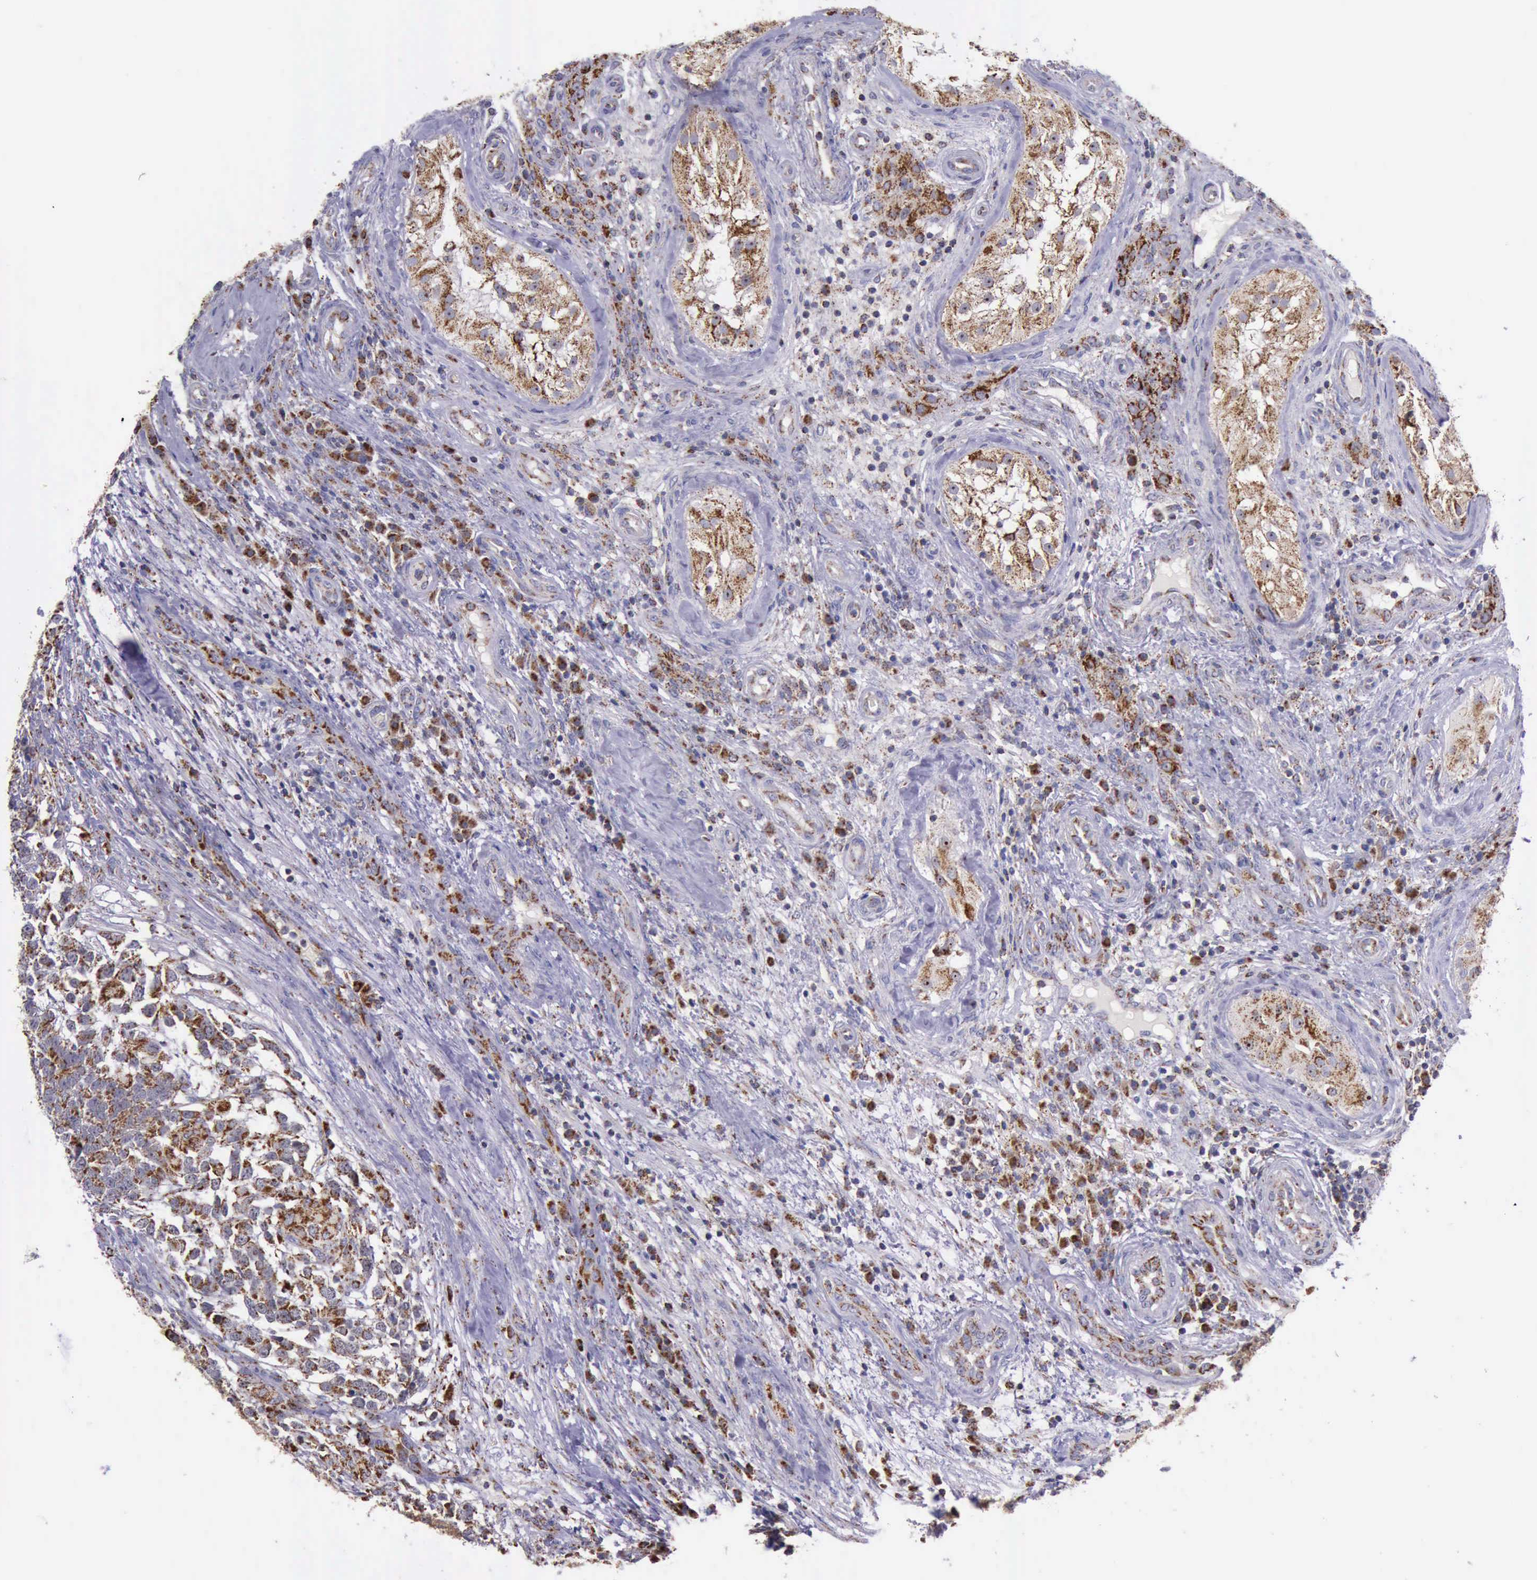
{"staining": {"intensity": "moderate", "quantity": ">75%", "location": "cytoplasmic/membranous"}, "tissue": "testis cancer", "cell_type": "Tumor cells", "image_type": "cancer", "snomed": [{"axis": "morphology", "description": "Carcinoma, Embryonal, NOS"}, {"axis": "topography", "description": "Testis"}], "caption": "A high-resolution image shows IHC staining of testis cancer, which exhibits moderate cytoplasmic/membranous staining in about >75% of tumor cells. (IHC, brightfield microscopy, high magnification).", "gene": "TXN2", "patient": {"sex": "male", "age": 26}}